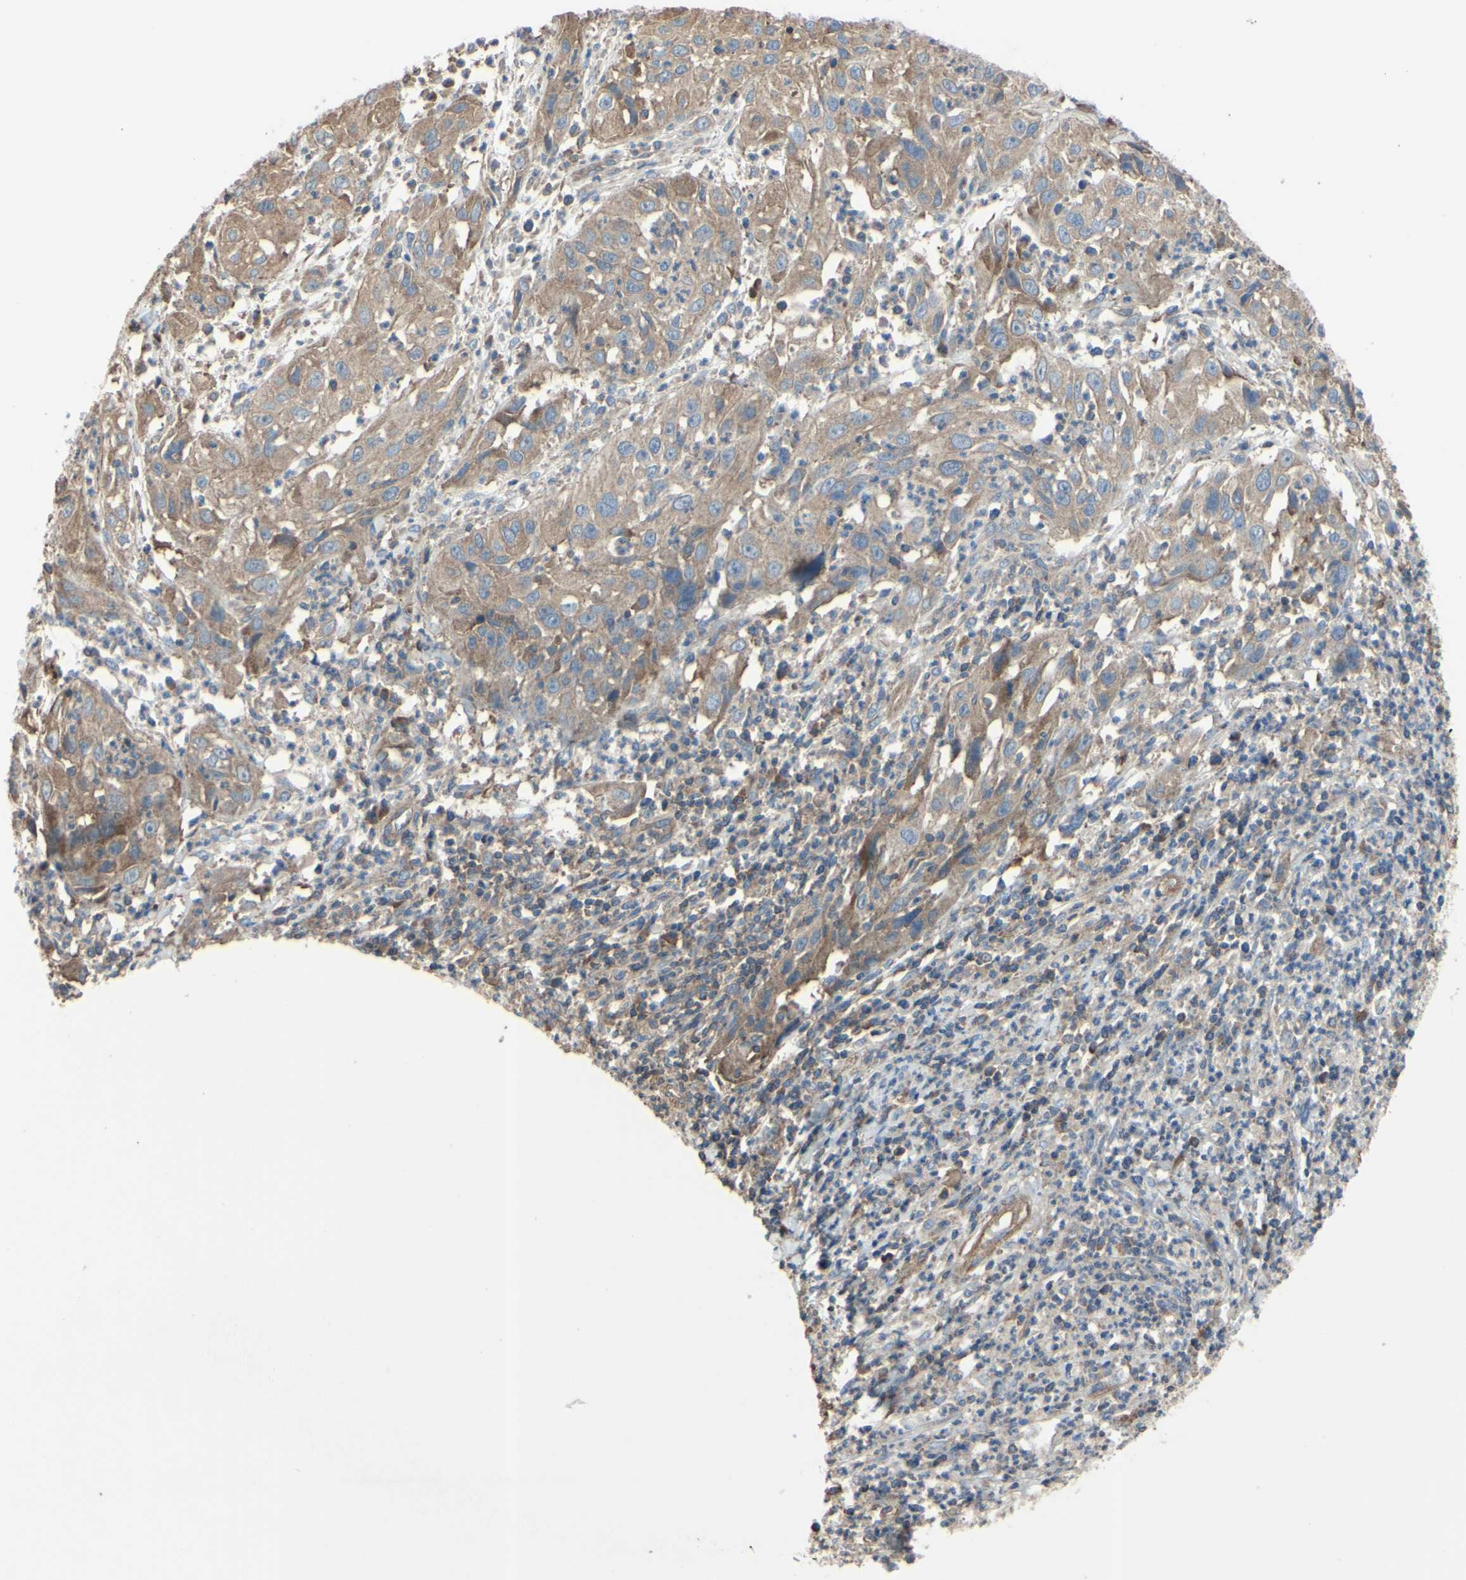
{"staining": {"intensity": "moderate", "quantity": ">75%", "location": "cytoplasmic/membranous"}, "tissue": "cervical cancer", "cell_type": "Tumor cells", "image_type": "cancer", "snomed": [{"axis": "morphology", "description": "Squamous cell carcinoma, NOS"}, {"axis": "topography", "description": "Cervix"}], "caption": "This histopathology image reveals immunohistochemistry (IHC) staining of human cervical squamous cell carcinoma, with medium moderate cytoplasmic/membranous positivity in approximately >75% of tumor cells.", "gene": "BECN1", "patient": {"sex": "female", "age": 32}}